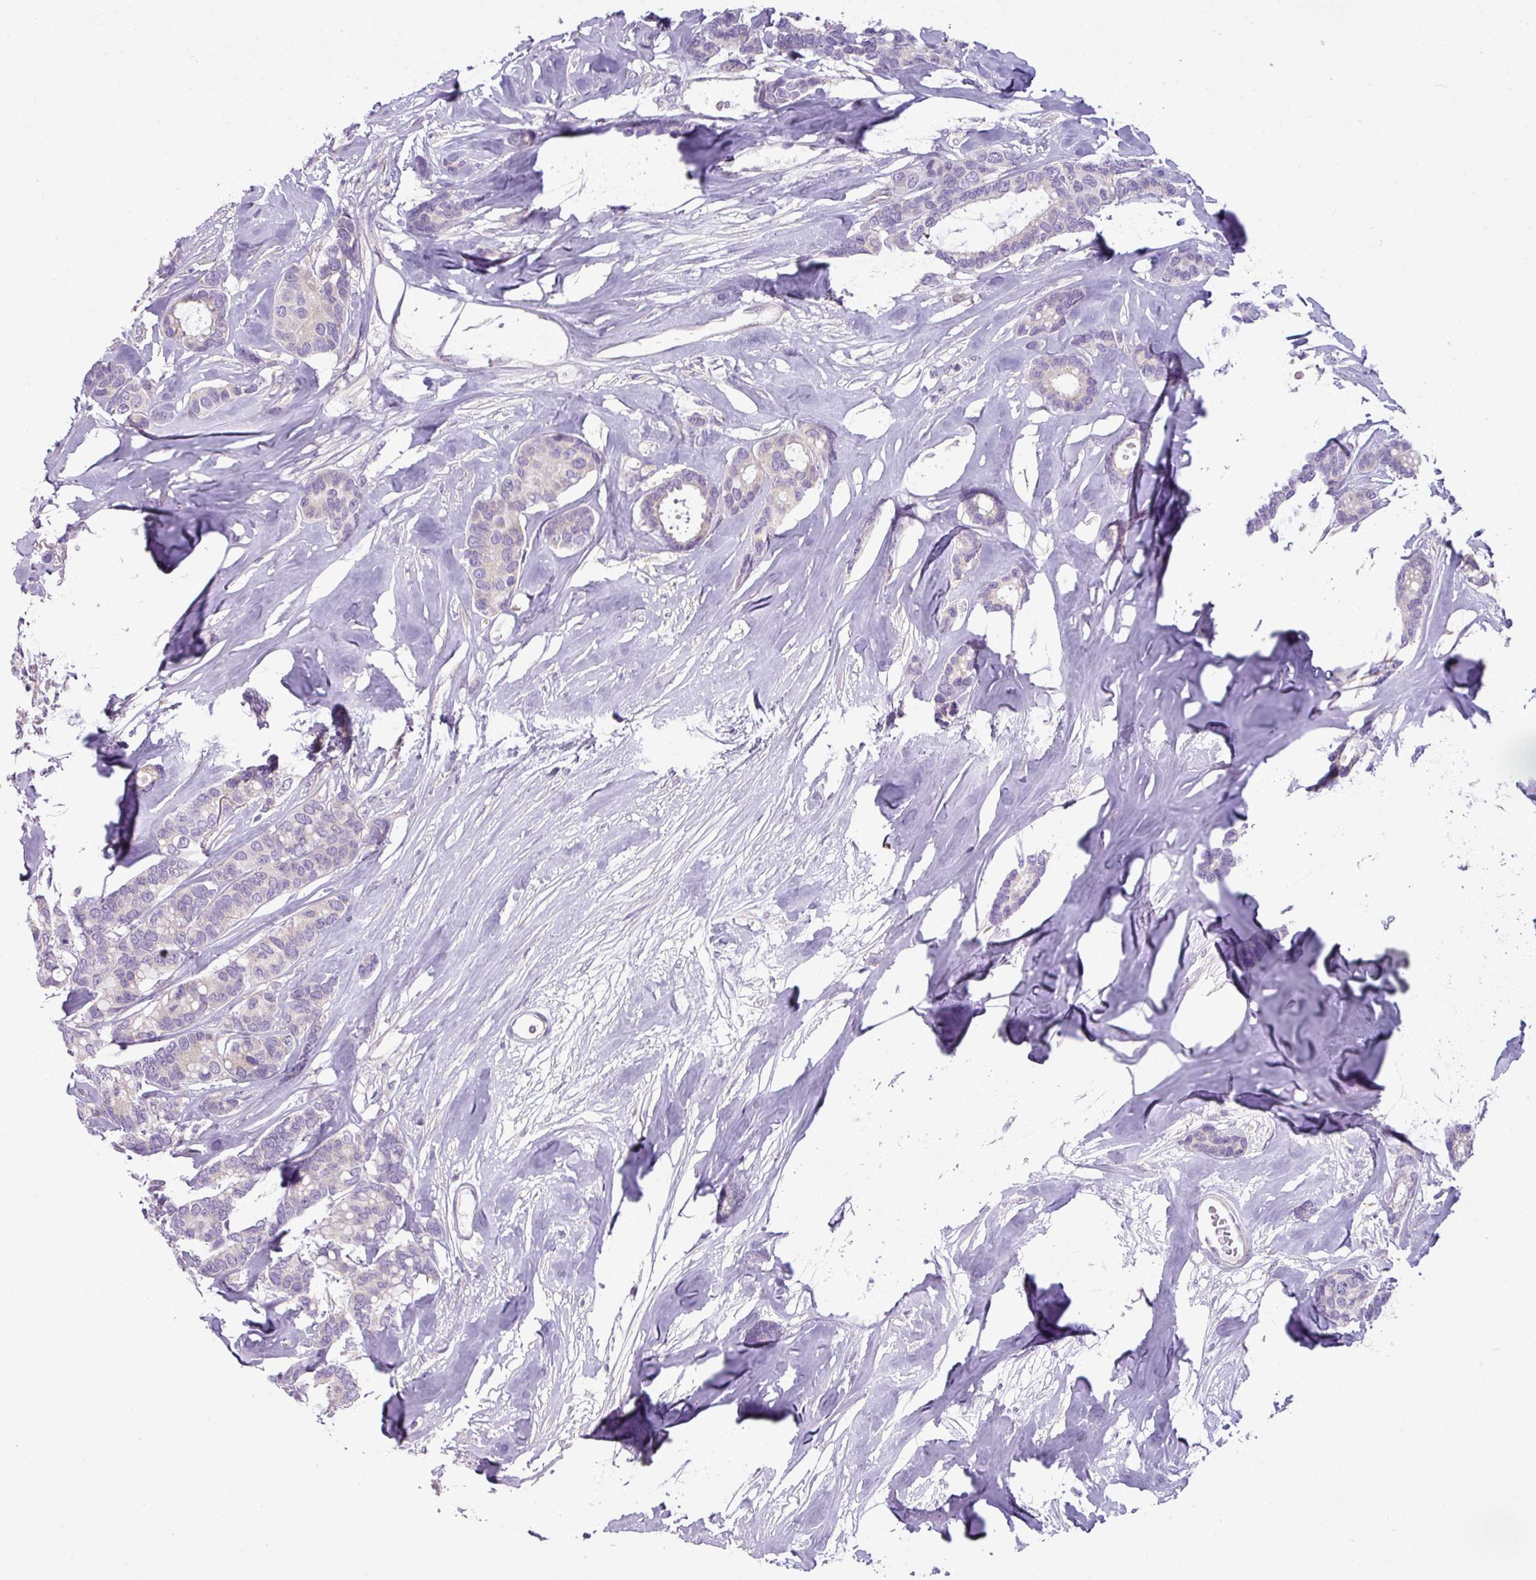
{"staining": {"intensity": "negative", "quantity": "none", "location": "none"}, "tissue": "breast cancer", "cell_type": "Tumor cells", "image_type": "cancer", "snomed": [{"axis": "morphology", "description": "Duct carcinoma"}, {"axis": "topography", "description": "Breast"}], "caption": "Tumor cells are negative for brown protein staining in breast cancer.", "gene": "TOR1AIP2", "patient": {"sex": "female", "age": 87}}